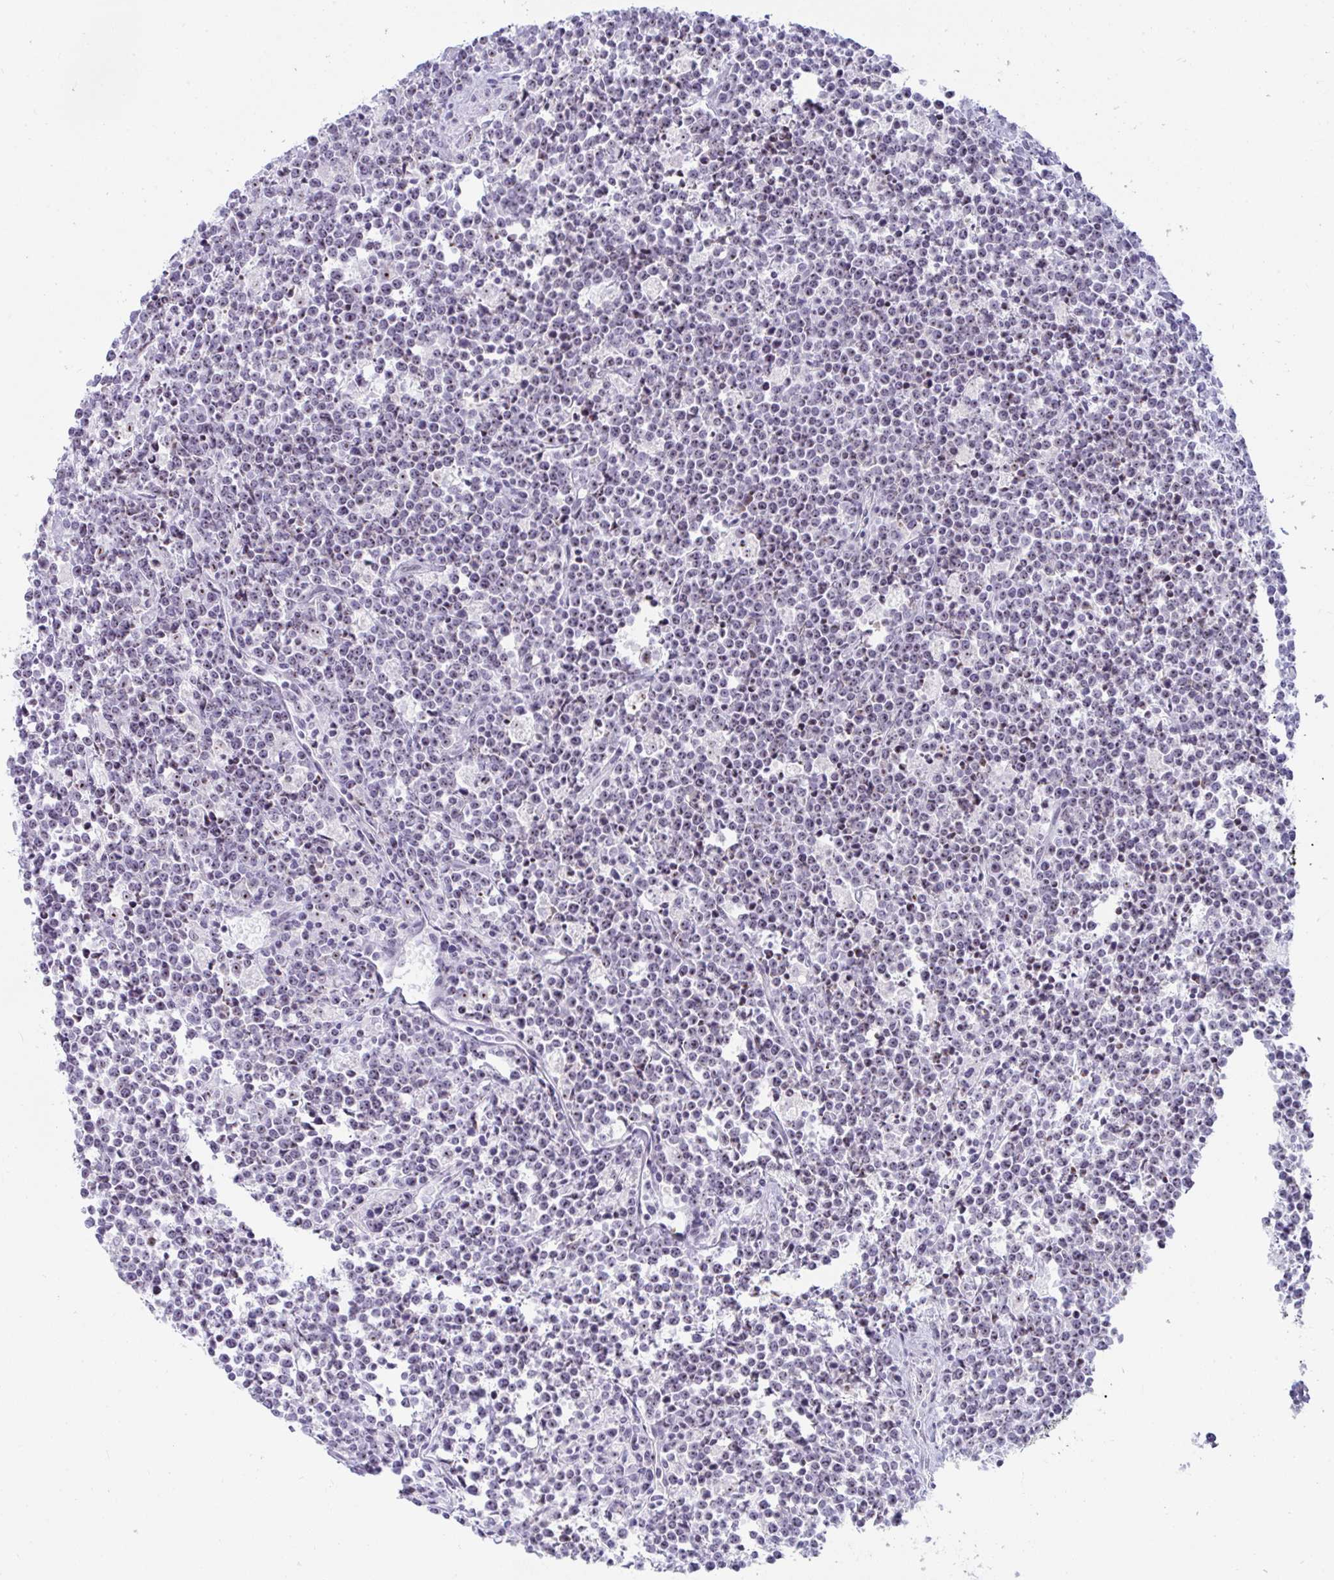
{"staining": {"intensity": "weak", "quantity": "25%-75%", "location": "nuclear"}, "tissue": "lymphoma", "cell_type": "Tumor cells", "image_type": "cancer", "snomed": [{"axis": "morphology", "description": "Malignant lymphoma, non-Hodgkin's type, High grade"}, {"axis": "topography", "description": "Small intestine"}], "caption": "Tumor cells exhibit low levels of weak nuclear staining in approximately 25%-75% of cells in lymphoma. The staining was performed using DAB to visualize the protein expression in brown, while the nuclei were stained in blue with hematoxylin (Magnification: 20x).", "gene": "NOP10", "patient": {"sex": "female", "age": 56}}